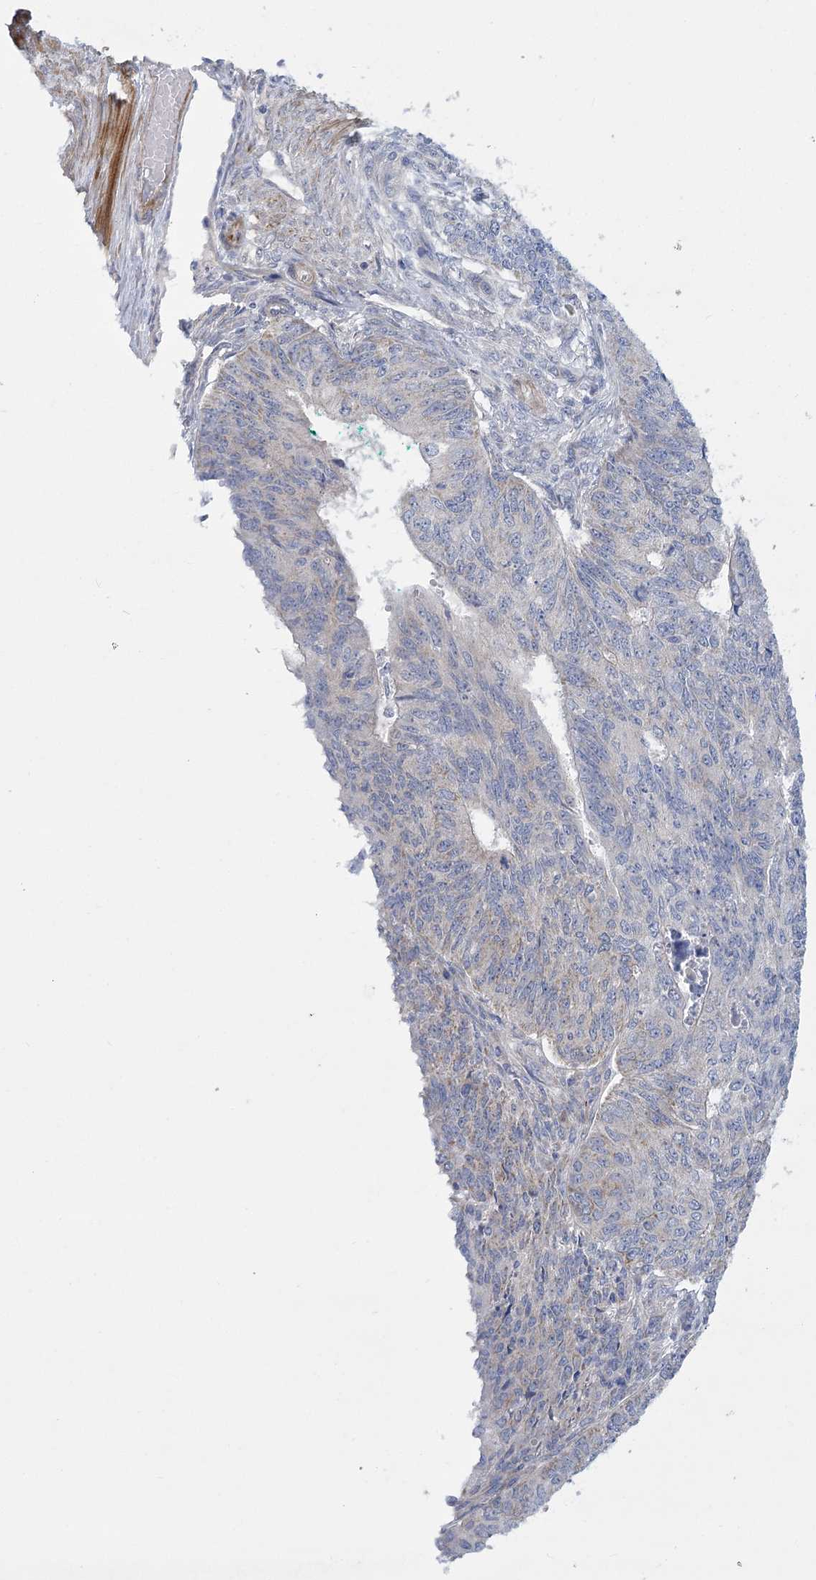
{"staining": {"intensity": "negative", "quantity": "none", "location": "none"}, "tissue": "endometrial cancer", "cell_type": "Tumor cells", "image_type": "cancer", "snomed": [{"axis": "morphology", "description": "Adenocarcinoma, NOS"}, {"axis": "topography", "description": "Endometrium"}], "caption": "Human adenocarcinoma (endometrial) stained for a protein using IHC reveals no expression in tumor cells.", "gene": "DHTKD1", "patient": {"sex": "female", "age": 32}}